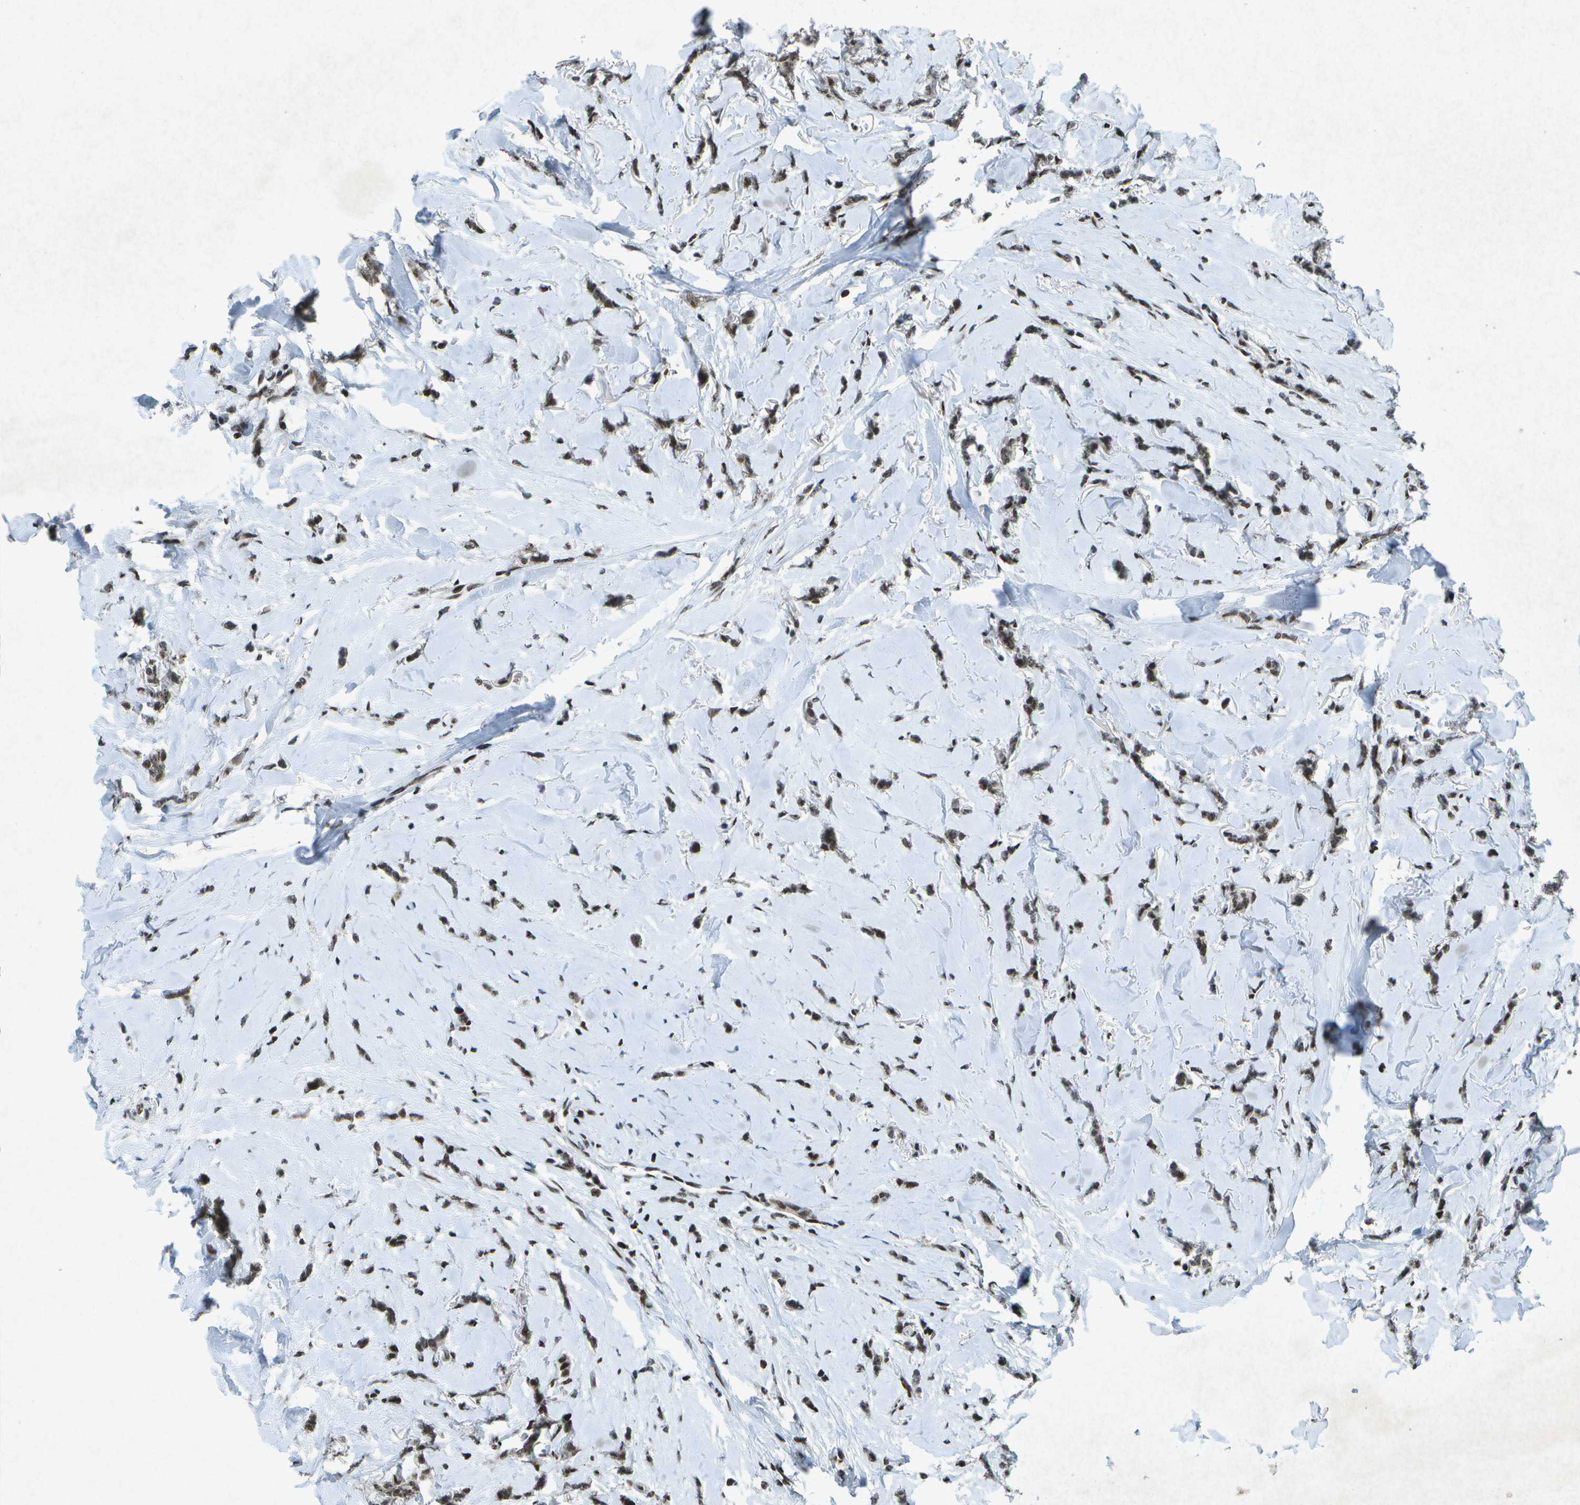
{"staining": {"intensity": "strong", "quantity": ">75%", "location": "nuclear"}, "tissue": "breast cancer", "cell_type": "Tumor cells", "image_type": "cancer", "snomed": [{"axis": "morphology", "description": "Lobular carcinoma"}, {"axis": "topography", "description": "Skin"}, {"axis": "topography", "description": "Breast"}], "caption": "About >75% of tumor cells in human breast cancer (lobular carcinoma) display strong nuclear protein staining as visualized by brown immunohistochemical staining.", "gene": "MTA2", "patient": {"sex": "female", "age": 46}}